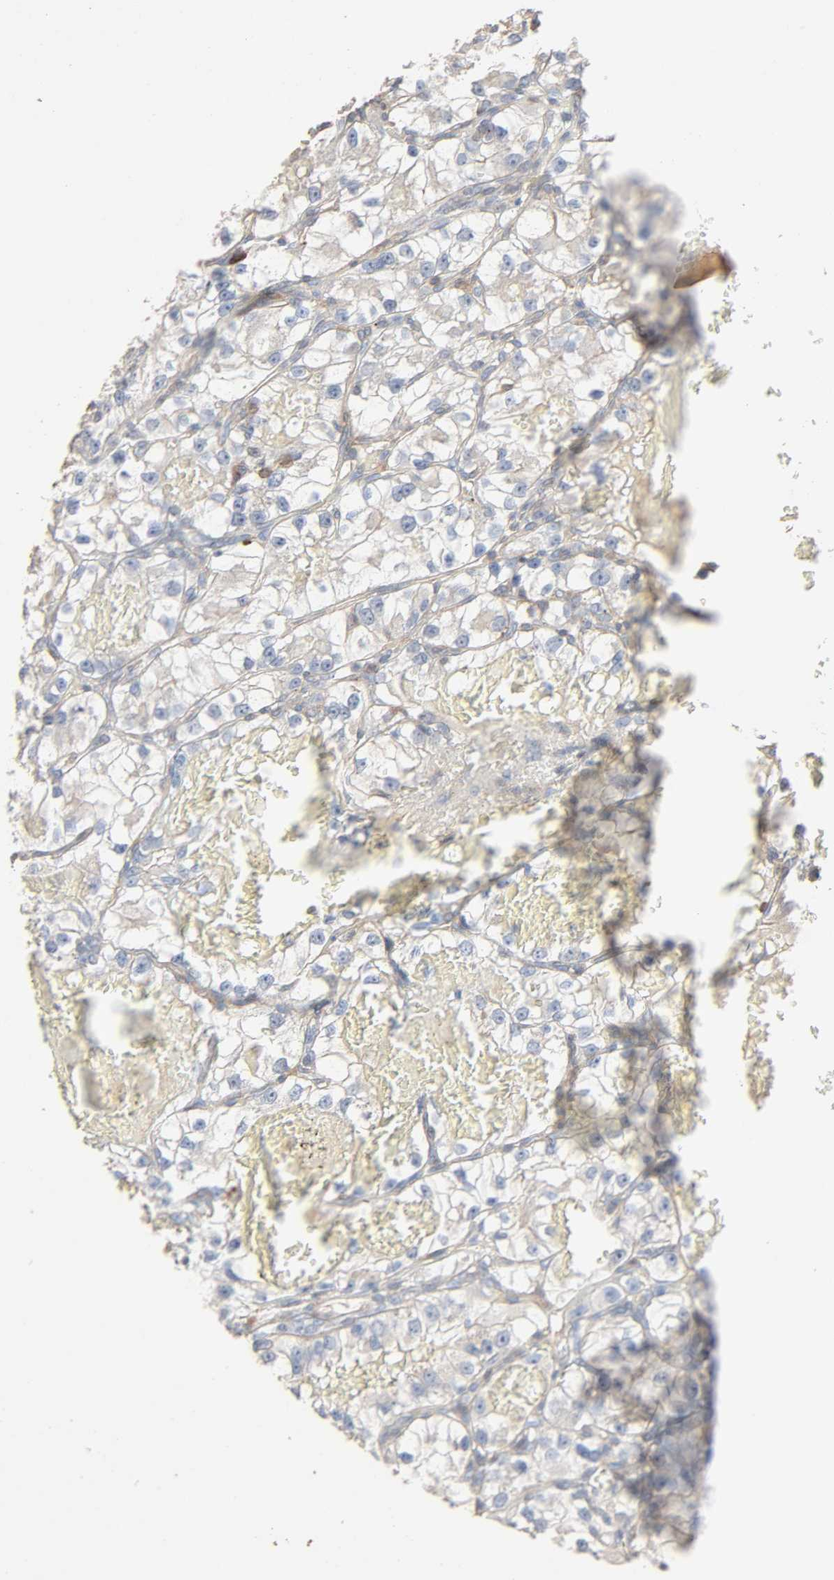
{"staining": {"intensity": "weak", "quantity": "<25%", "location": "cytoplasmic/membranous"}, "tissue": "renal cancer", "cell_type": "Tumor cells", "image_type": "cancer", "snomed": [{"axis": "morphology", "description": "Adenocarcinoma, NOS"}, {"axis": "topography", "description": "Kidney"}], "caption": "The micrograph reveals no staining of tumor cells in renal cancer (adenocarcinoma).", "gene": "CDK6", "patient": {"sex": "female", "age": 57}}